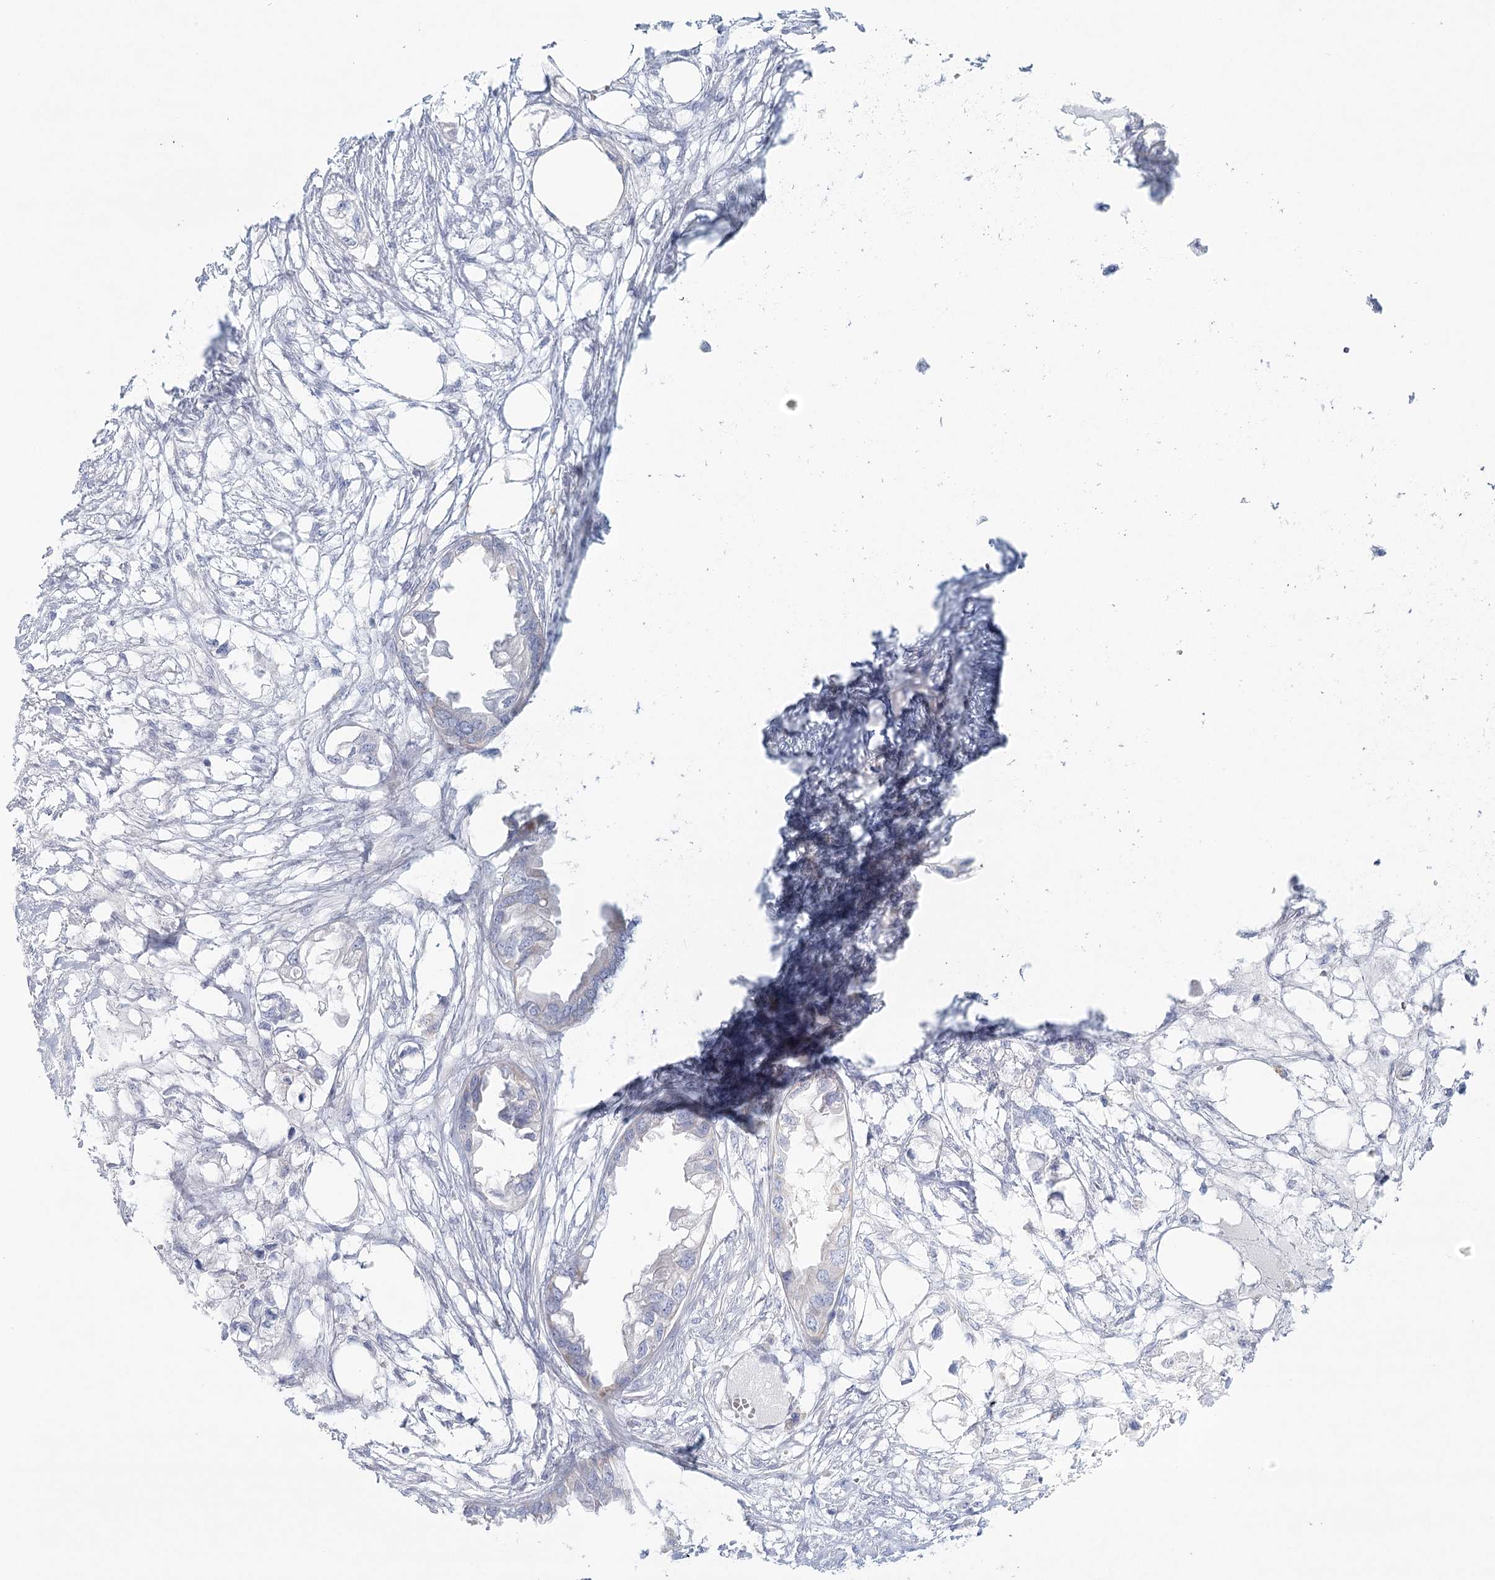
{"staining": {"intensity": "negative", "quantity": "none", "location": "none"}, "tissue": "endometrial cancer", "cell_type": "Tumor cells", "image_type": "cancer", "snomed": [{"axis": "morphology", "description": "Adenocarcinoma, NOS"}, {"axis": "morphology", "description": "Adenocarcinoma, metastatic, NOS"}, {"axis": "topography", "description": "Adipose tissue"}, {"axis": "topography", "description": "Endometrium"}], "caption": "Immunohistochemistry of human endometrial adenocarcinoma shows no staining in tumor cells.", "gene": "BPHL", "patient": {"sex": "female", "age": 67}}